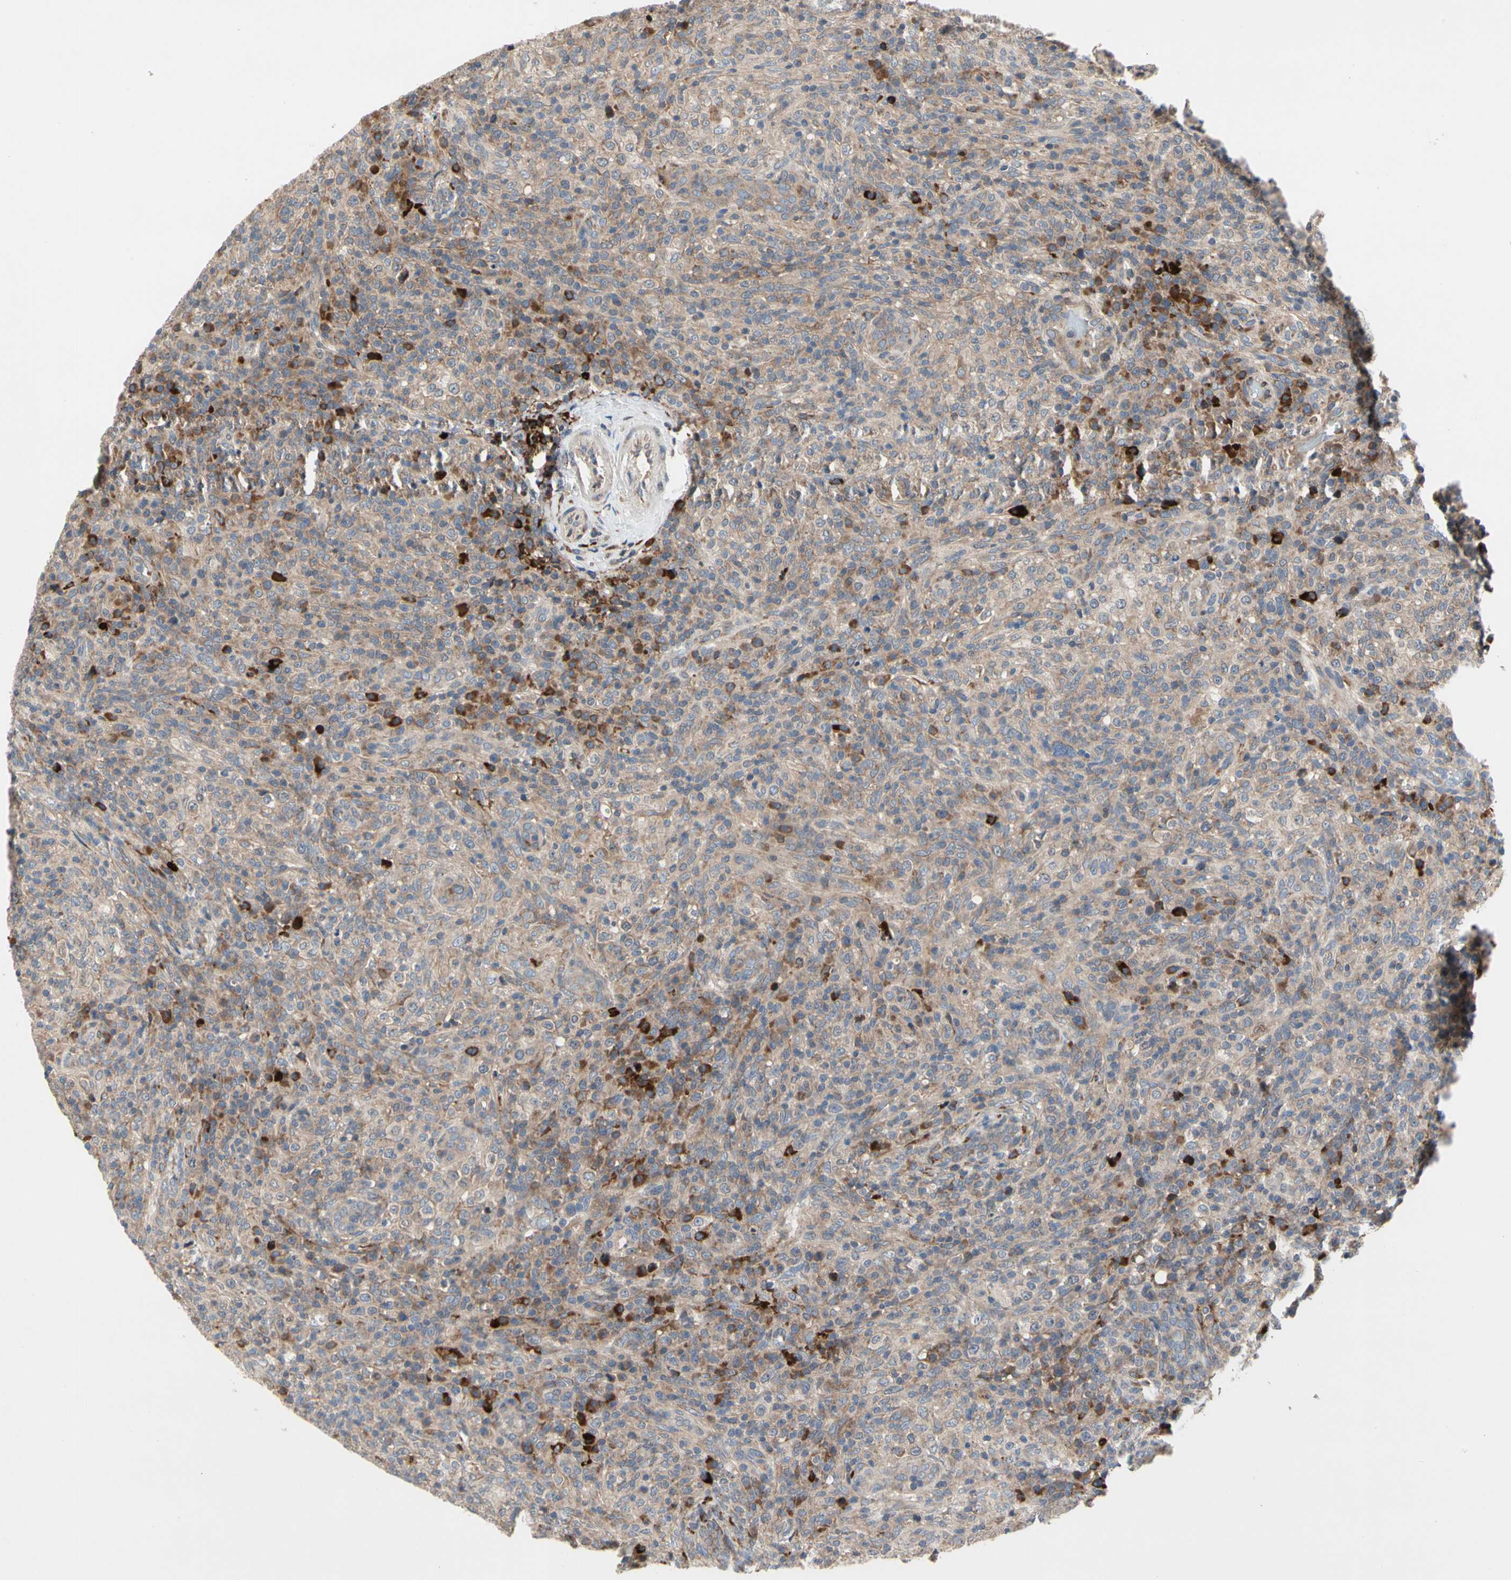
{"staining": {"intensity": "weak", "quantity": ">75%", "location": "cytoplasmic/membranous"}, "tissue": "lymphoma", "cell_type": "Tumor cells", "image_type": "cancer", "snomed": [{"axis": "morphology", "description": "Malignant lymphoma, non-Hodgkin's type, High grade"}, {"axis": "topography", "description": "Lymph node"}], "caption": "A histopathology image of high-grade malignant lymphoma, non-Hodgkin's type stained for a protein demonstrates weak cytoplasmic/membranous brown staining in tumor cells. The protein is shown in brown color, while the nuclei are stained blue.", "gene": "MMEL1", "patient": {"sex": "female", "age": 76}}